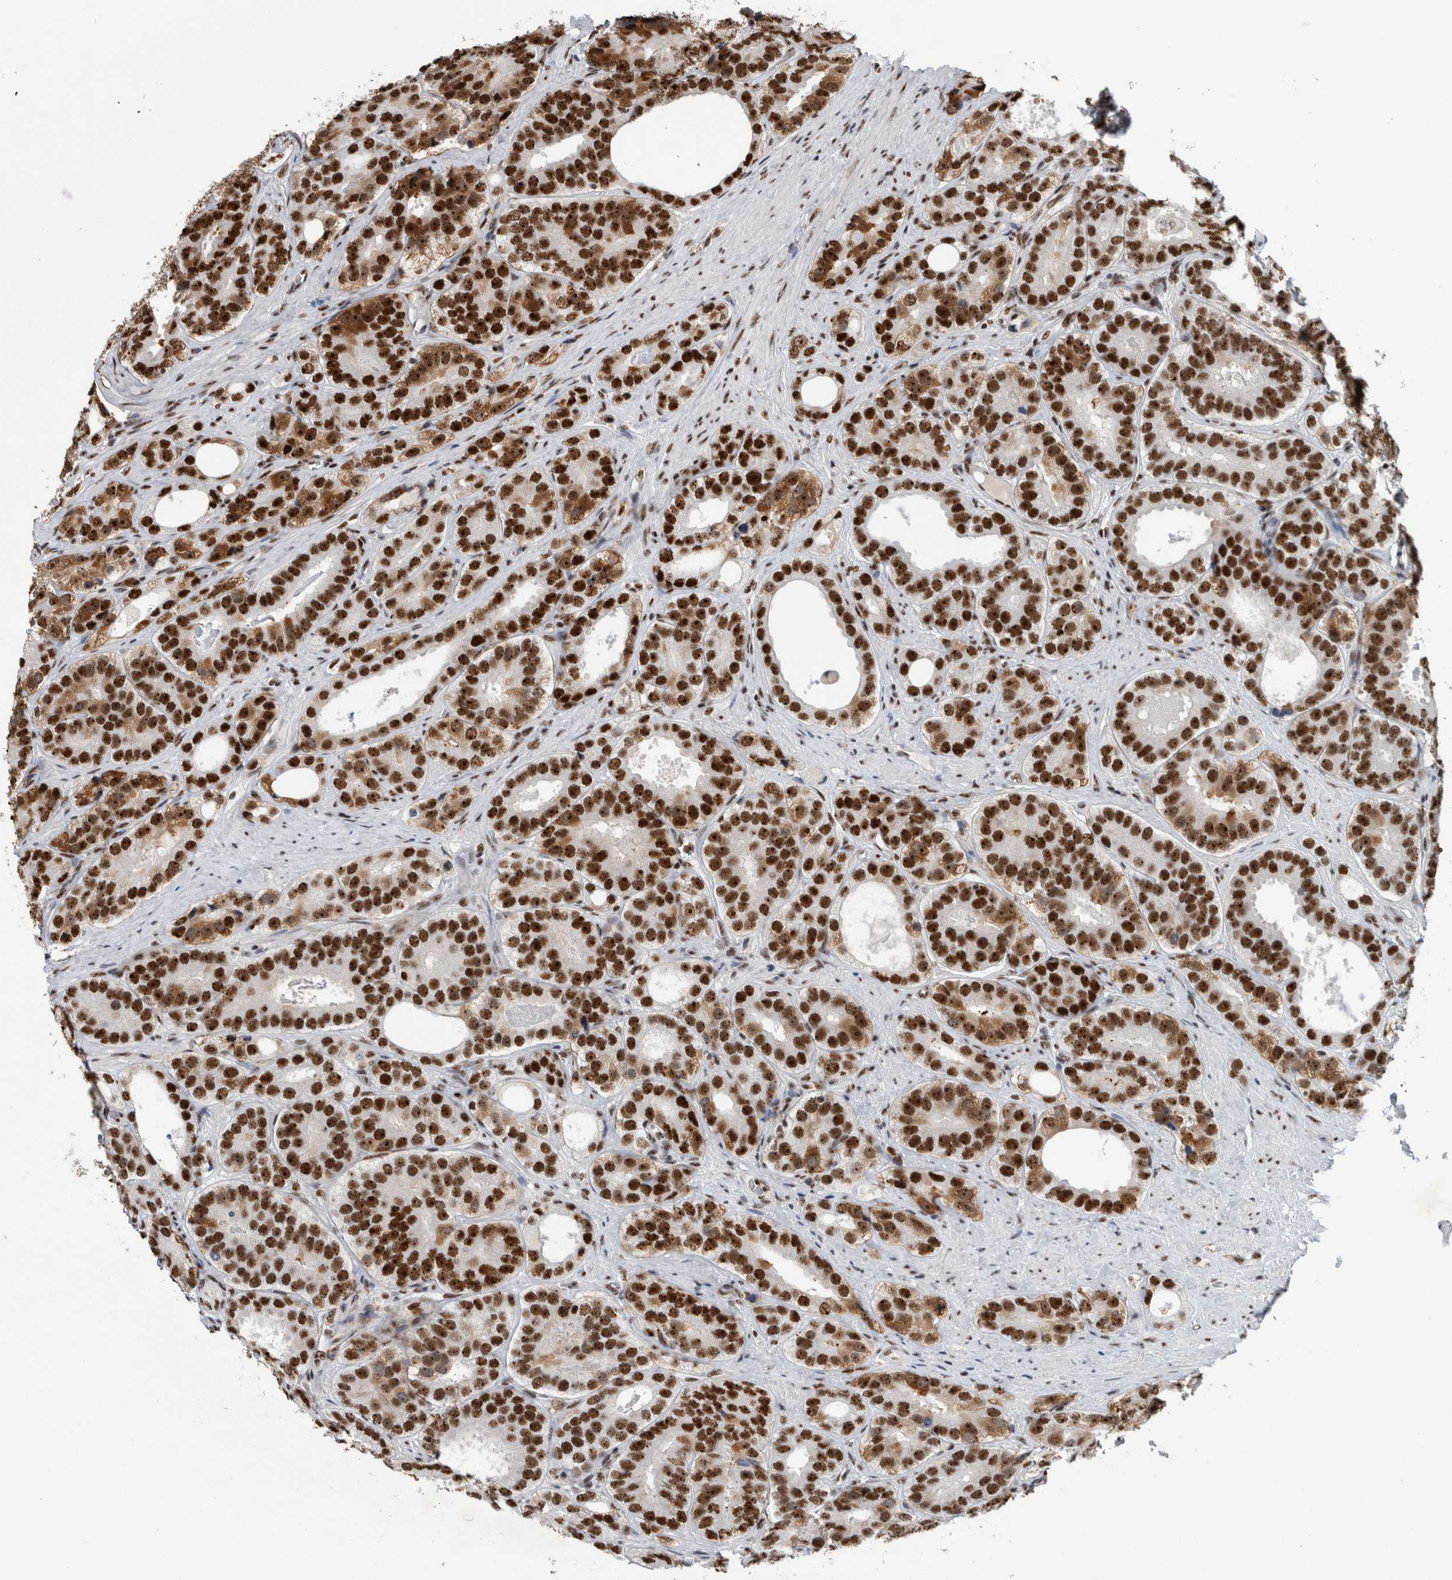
{"staining": {"intensity": "strong", "quantity": ">75%", "location": "nuclear"}, "tissue": "prostate cancer", "cell_type": "Tumor cells", "image_type": "cancer", "snomed": [{"axis": "morphology", "description": "Adenocarcinoma, High grade"}, {"axis": "topography", "description": "Prostate"}], "caption": "Prostate cancer (adenocarcinoma (high-grade)) stained with a brown dye reveals strong nuclear positive positivity in about >75% of tumor cells.", "gene": "NCL", "patient": {"sex": "male", "age": 56}}